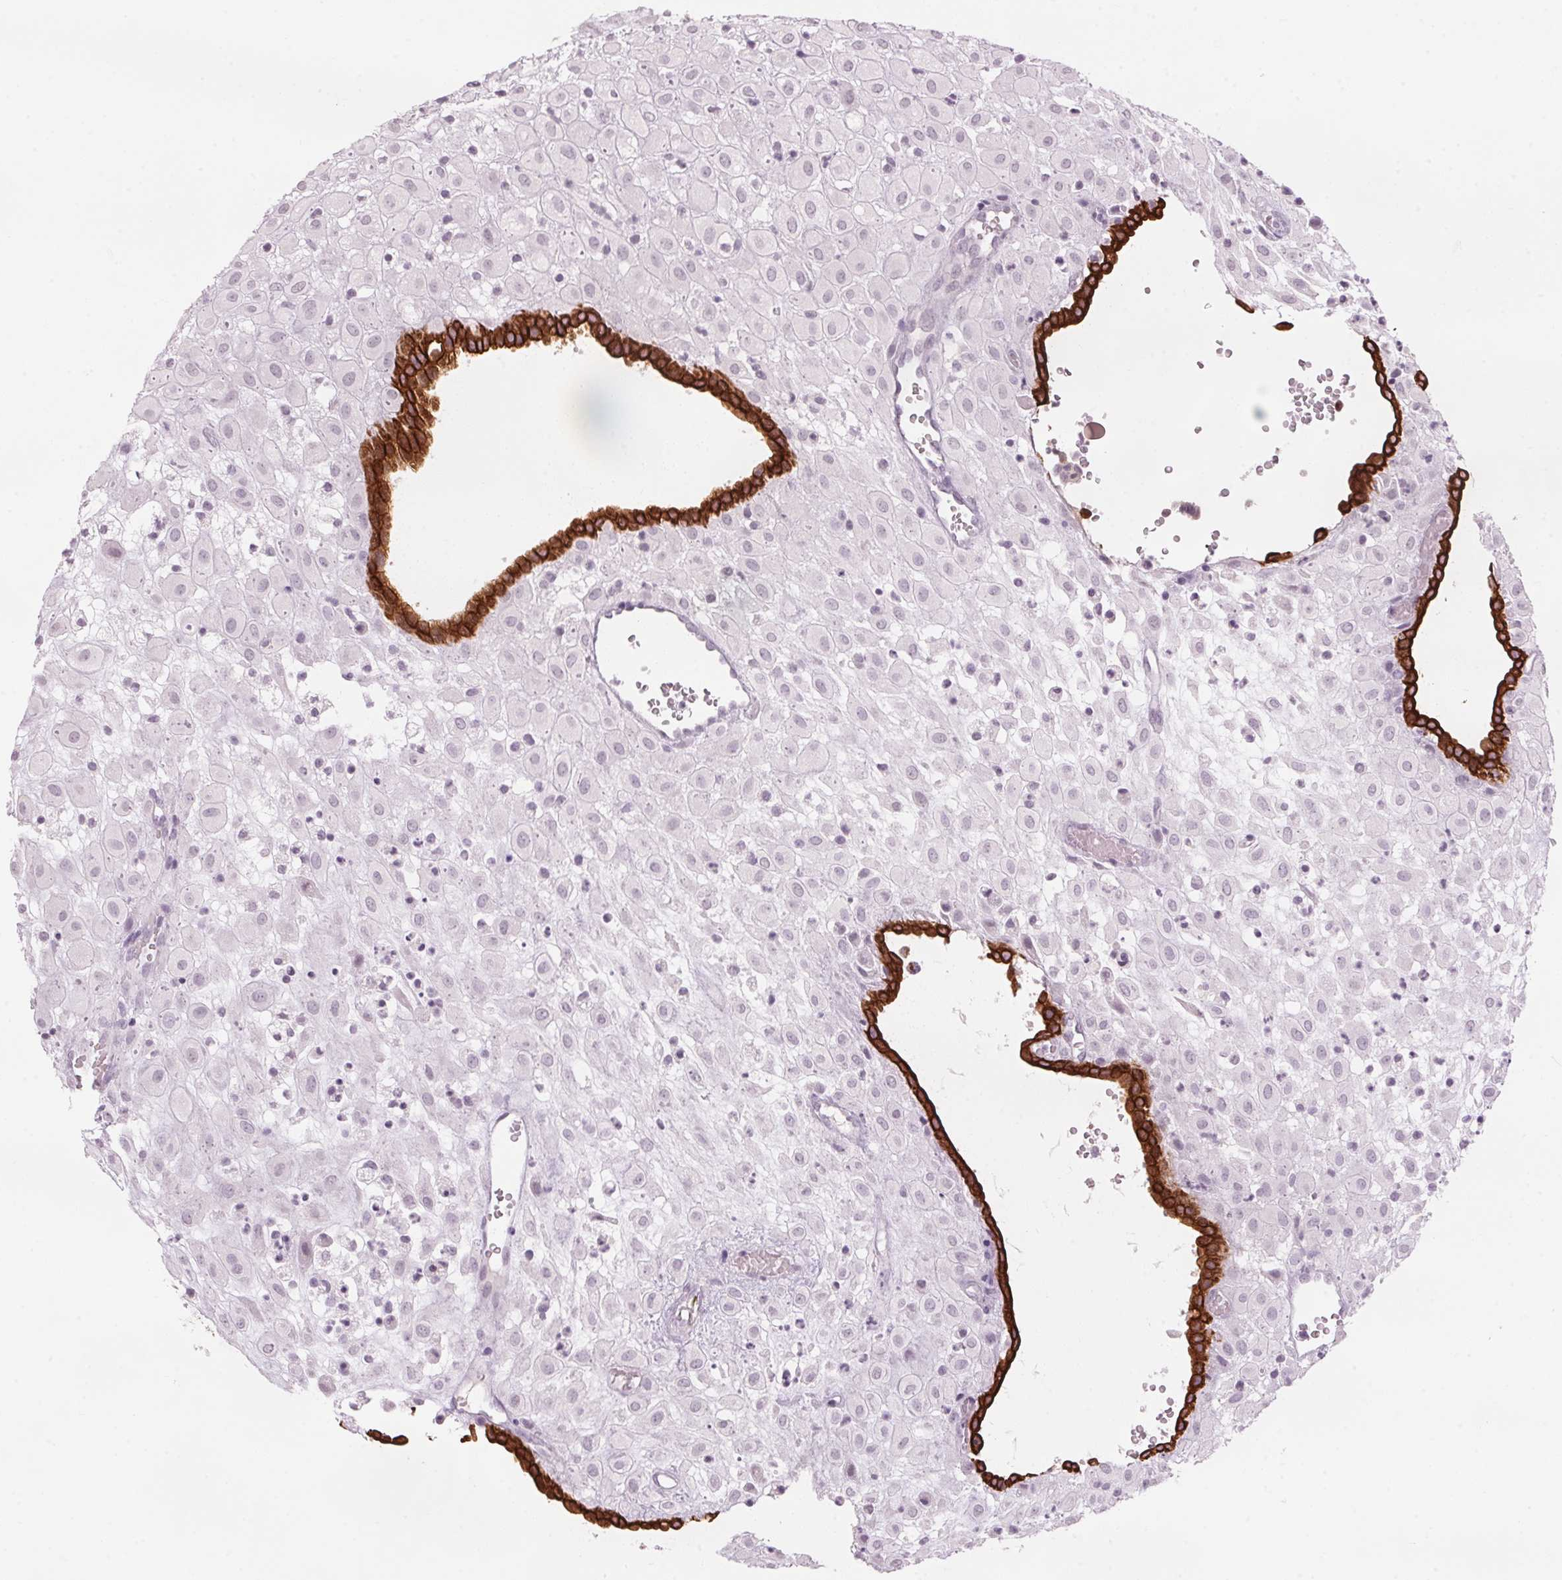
{"staining": {"intensity": "negative", "quantity": "none", "location": "none"}, "tissue": "placenta", "cell_type": "Decidual cells", "image_type": "normal", "snomed": [{"axis": "morphology", "description": "Normal tissue, NOS"}, {"axis": "topography", "description": "Placenta"}], "caption": "Protein analysis of unremarkable placenta reveals no significant positivity in decidual cells.", "gene": "SCTR", "patient": {"sex": "female", "age": 24}}